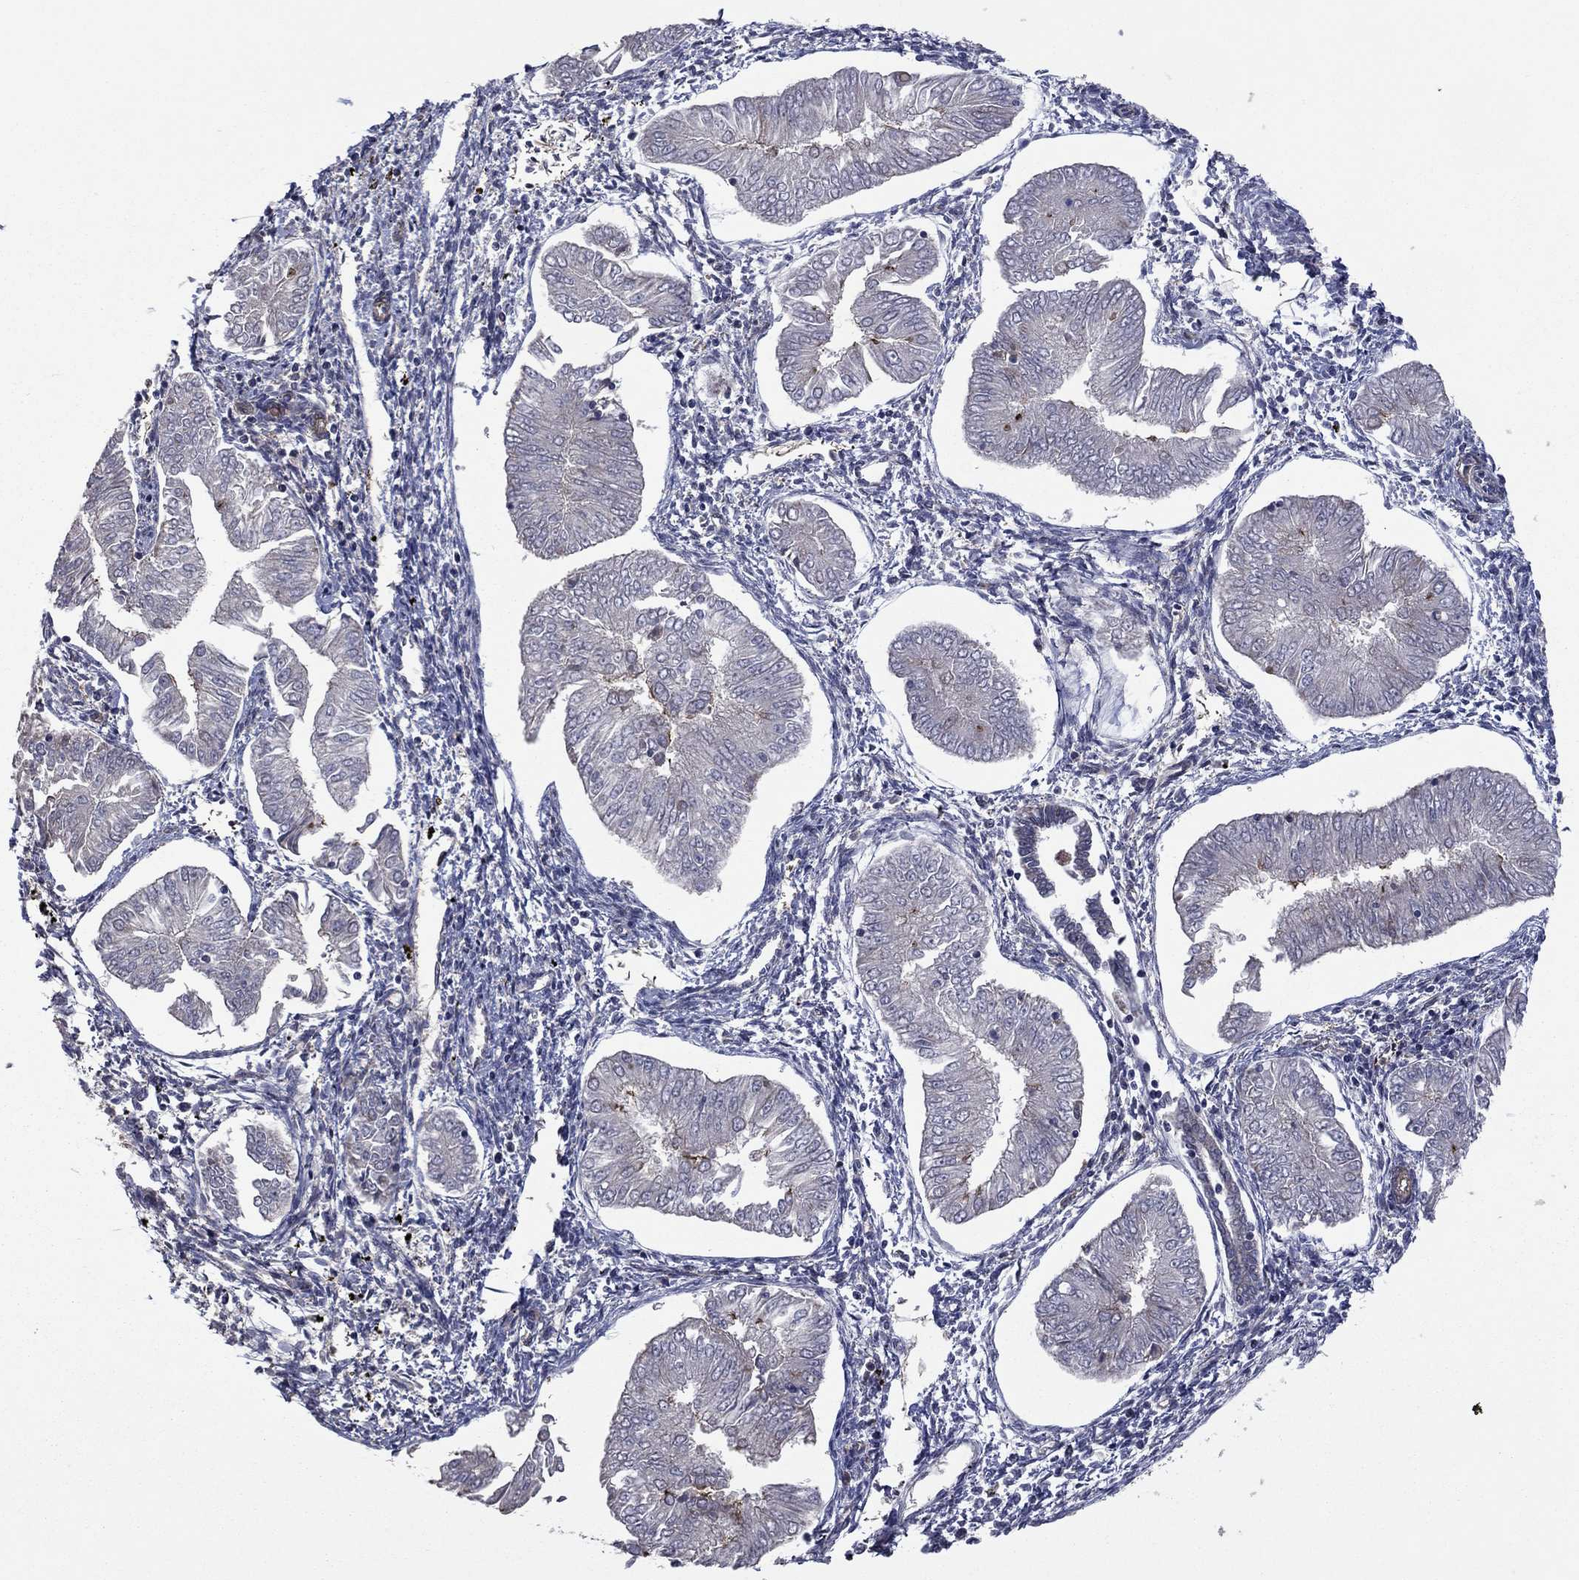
{"staining": {"intensity": "negative", "quantity": "none", "location": "none"}, "tissue": "endometrial cancer", "cell_type": "Tumor cells", "image_type": "cancer", "snomed": [{"axis": "morphology", "description": "Adenocarcinoma, NOS"}, {"axis": "topography", "description": "Endometrium"}], "caption": "There is no significant positivity in tumor cells of endometrial cancer (adenocarcinoma).", "gene": "MEA1", "patient": {"sex": "female", "age": 53}}